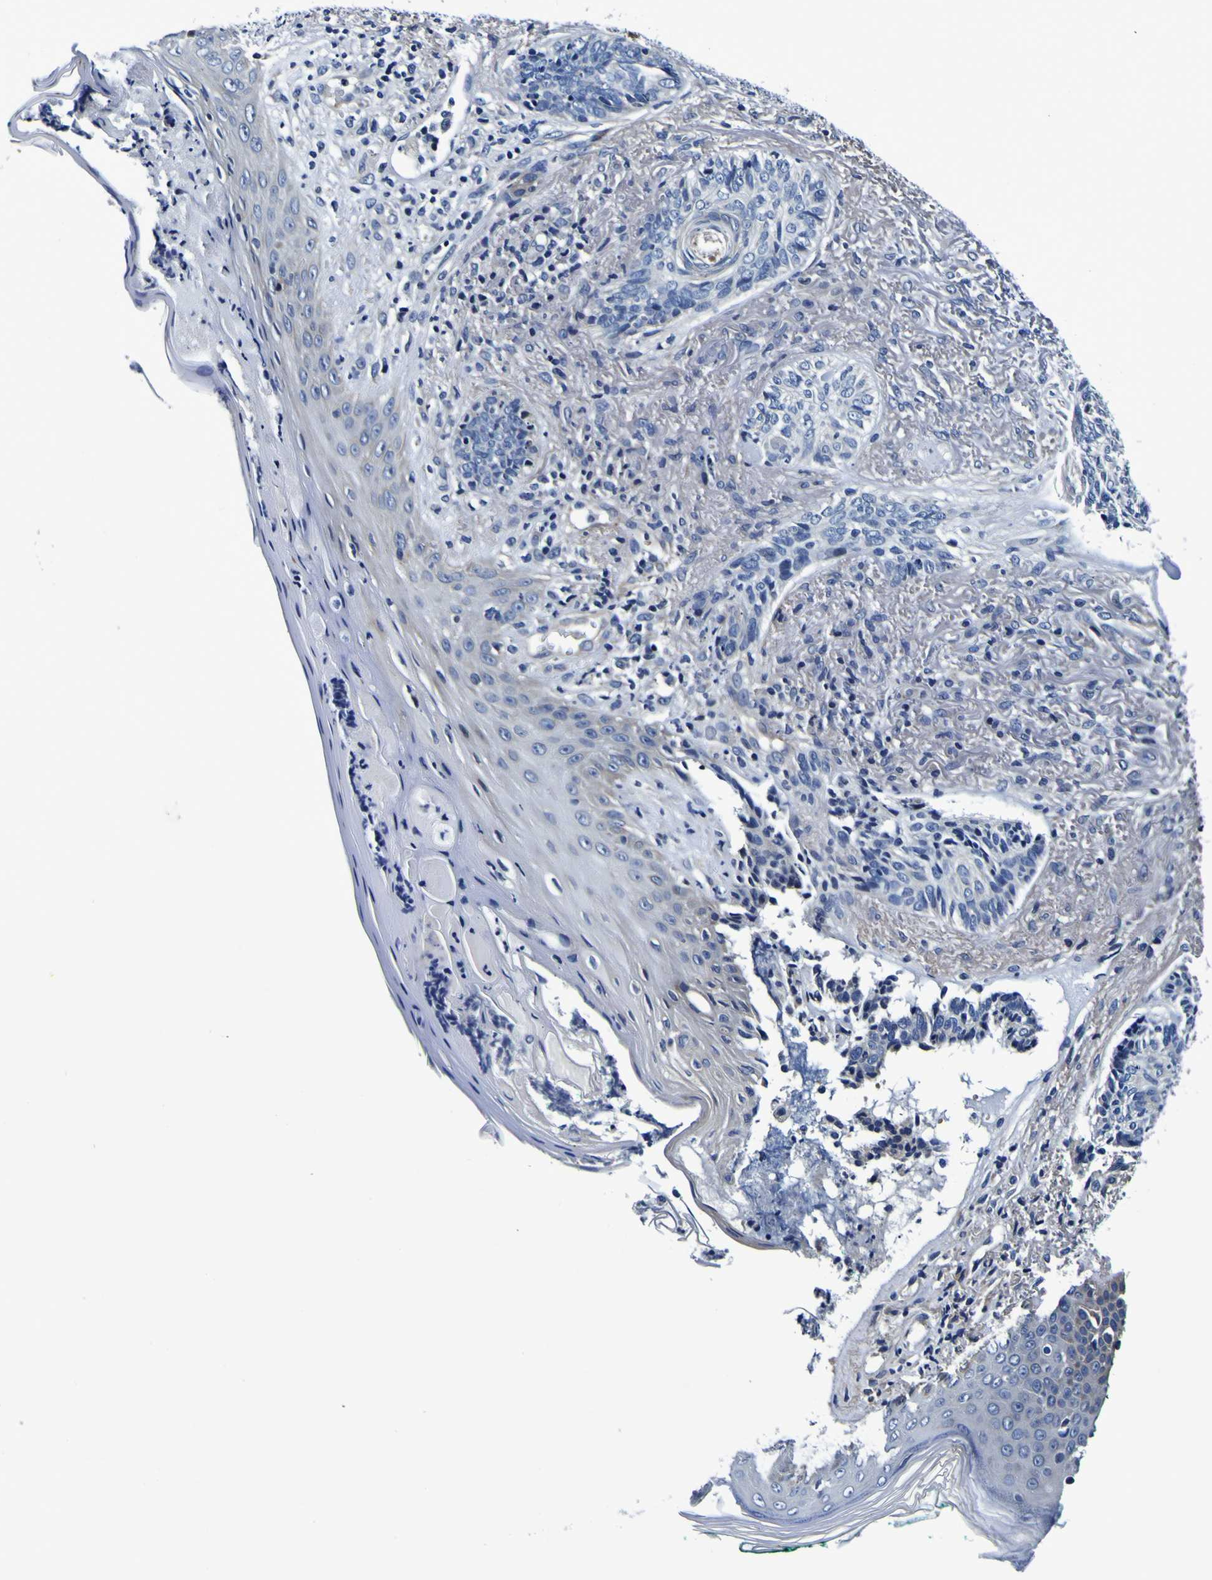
{"staining": {"intensity": "negative", "quantity": "none", "location": "none"}, "tissue": "skin cancer", "cell_type": "Tumor cells", "image_type": "cancer", "snomed": [{"axis": "morphology", "description": "Basal cell carcinoma"}, {"axis": "topography", "description": "Skin"}], "caption": "Human basal cell carcinoma (skin) stained for a protein using immunohistochemistry (IHC) exhibits no staining in tumor cells.", "gene": "PDLIM4", "patient": {"sex": "male", "age": 43}}